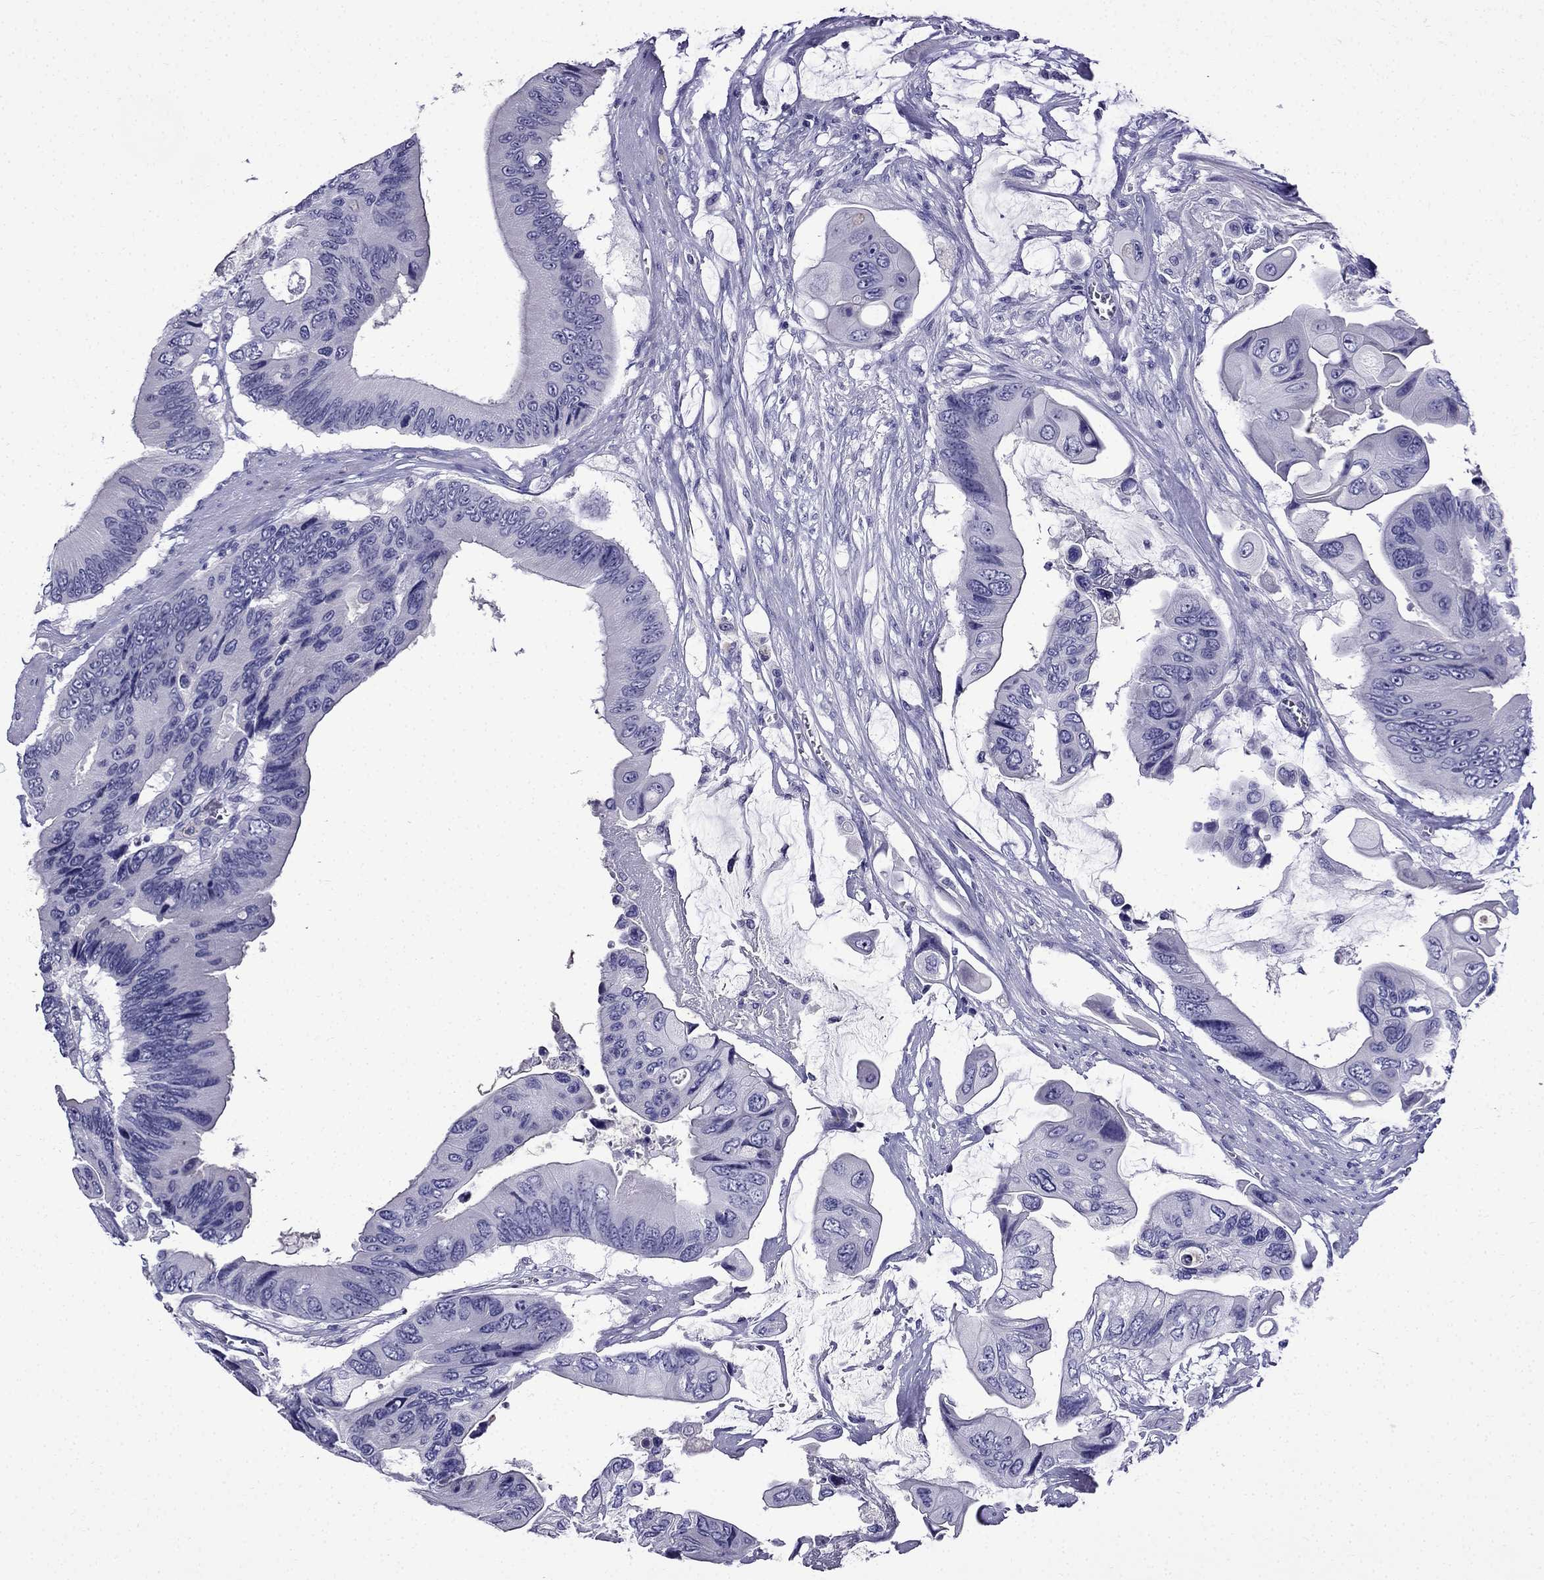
{"staining": {"intensity": "negative", "quantity": "none", "location": "none"}, "tissue": "colorectal cancer", "cell_type": "Tumor cells", "image_type": "cancer", "snomed": [{"axis": "morphology", "description": "Adenocarcinoma, NOS"}, {"axis": "topography", "description": "Rectum"}], "caption": "Human colorectal cancer stained for a protein using IHC shows no positivity in tumor cells.", "gene": "ERC2", "patient": {"sex": "male", "age": 63}}